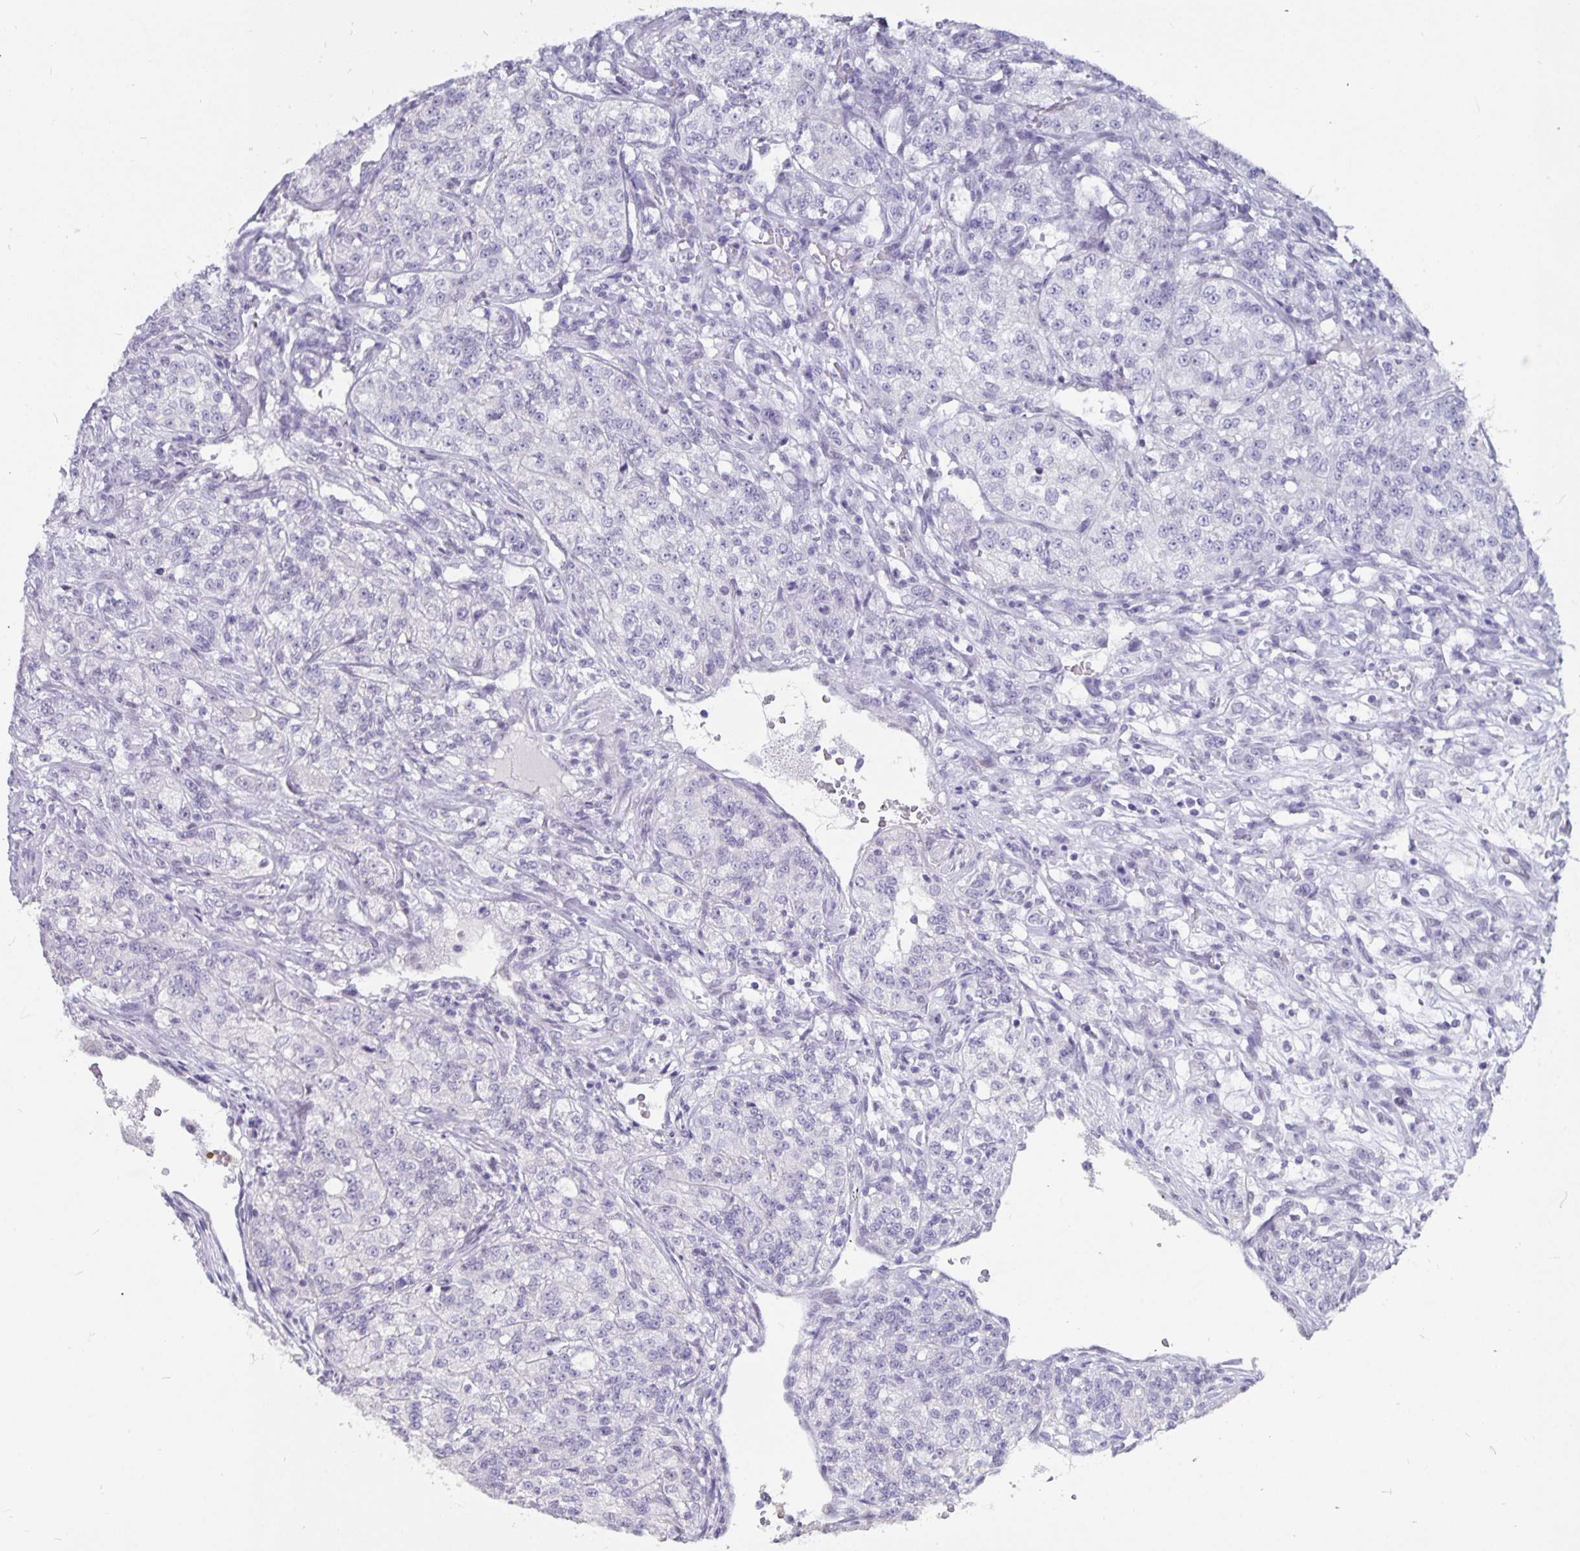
{"staining": {"intensity": "negative", "quantity": "none", "location": "none"}, "tissue": "renal cancer", "cell_type": "Tumor cells", "image_type": "cancer", "snomed": [{"axis": "morphology", "description": "Adenocarcinoma, NOS"}, {"axis": "topography", "description": "Kidney"}], "caption": "Renal cancer was stained to show a protein in brown. There is no significant staining in tumor cells.", "gene": "OLIG2", "patient": {"sex": "female", "age": 63}}